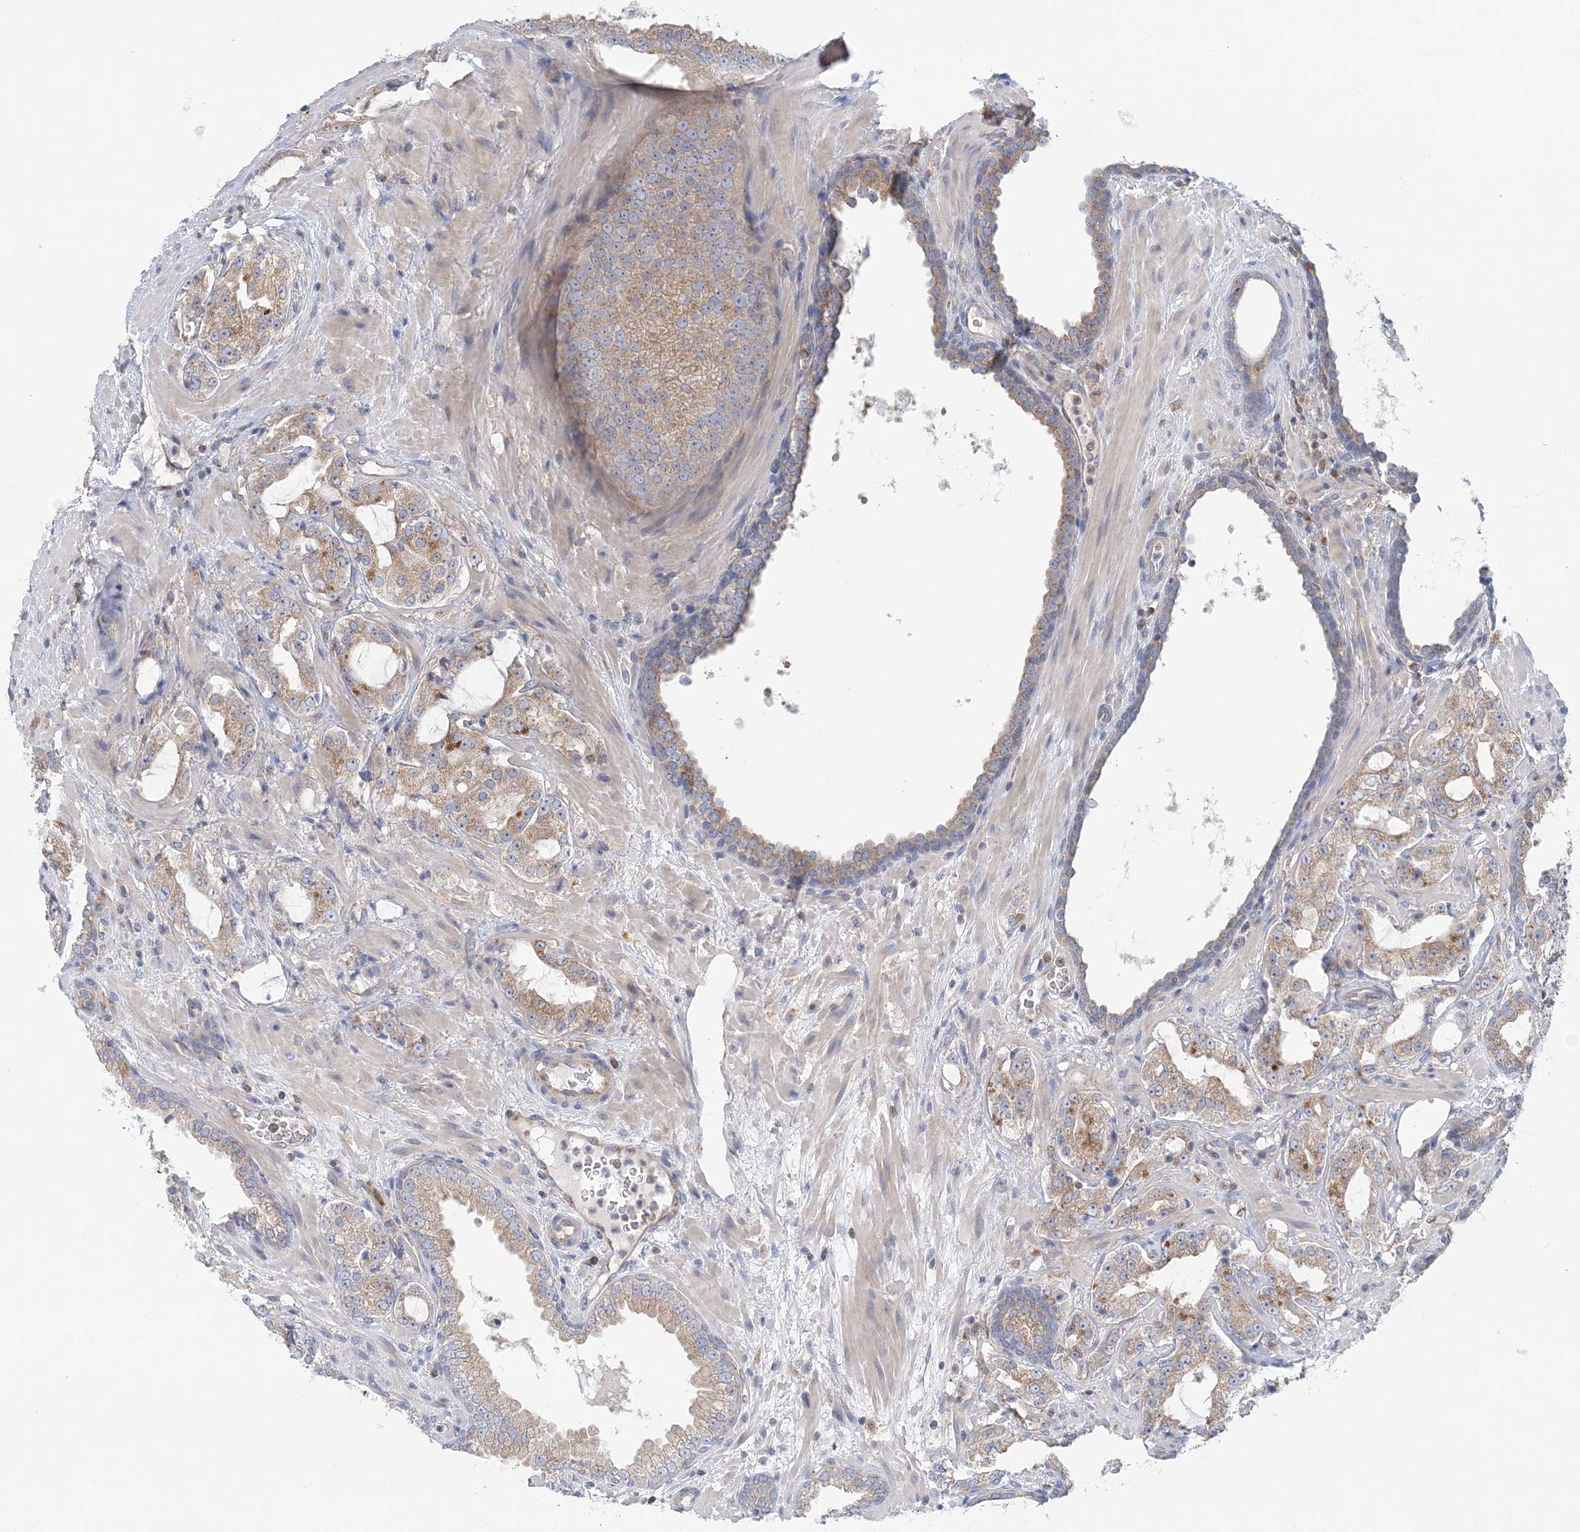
{"staining": {"intensity": "moderate", "quantity": ">75%", "location": "cytoplasmic/membranous"}, "tissue": "prostate cancer", "cell_type": "Tumor cells", "image_type": "cancer", "snomed": [{"axis": "morphology", "description": "Adenocarcinoma, High grade"}, {"axis": "topography", "description": "Prostate"}], "caption": "Brown immunohistochemical staining in human prostate cancer (adenocarcinoma (high-grade)) shows moderate cytoplasmic/membranous positivity in approximately >75% of tumor cells. The protein is shown in brown color, while the nuclei are stained blue.", "gene": "FAM114A2", "patient": {"sex": "male", "age": 64}}